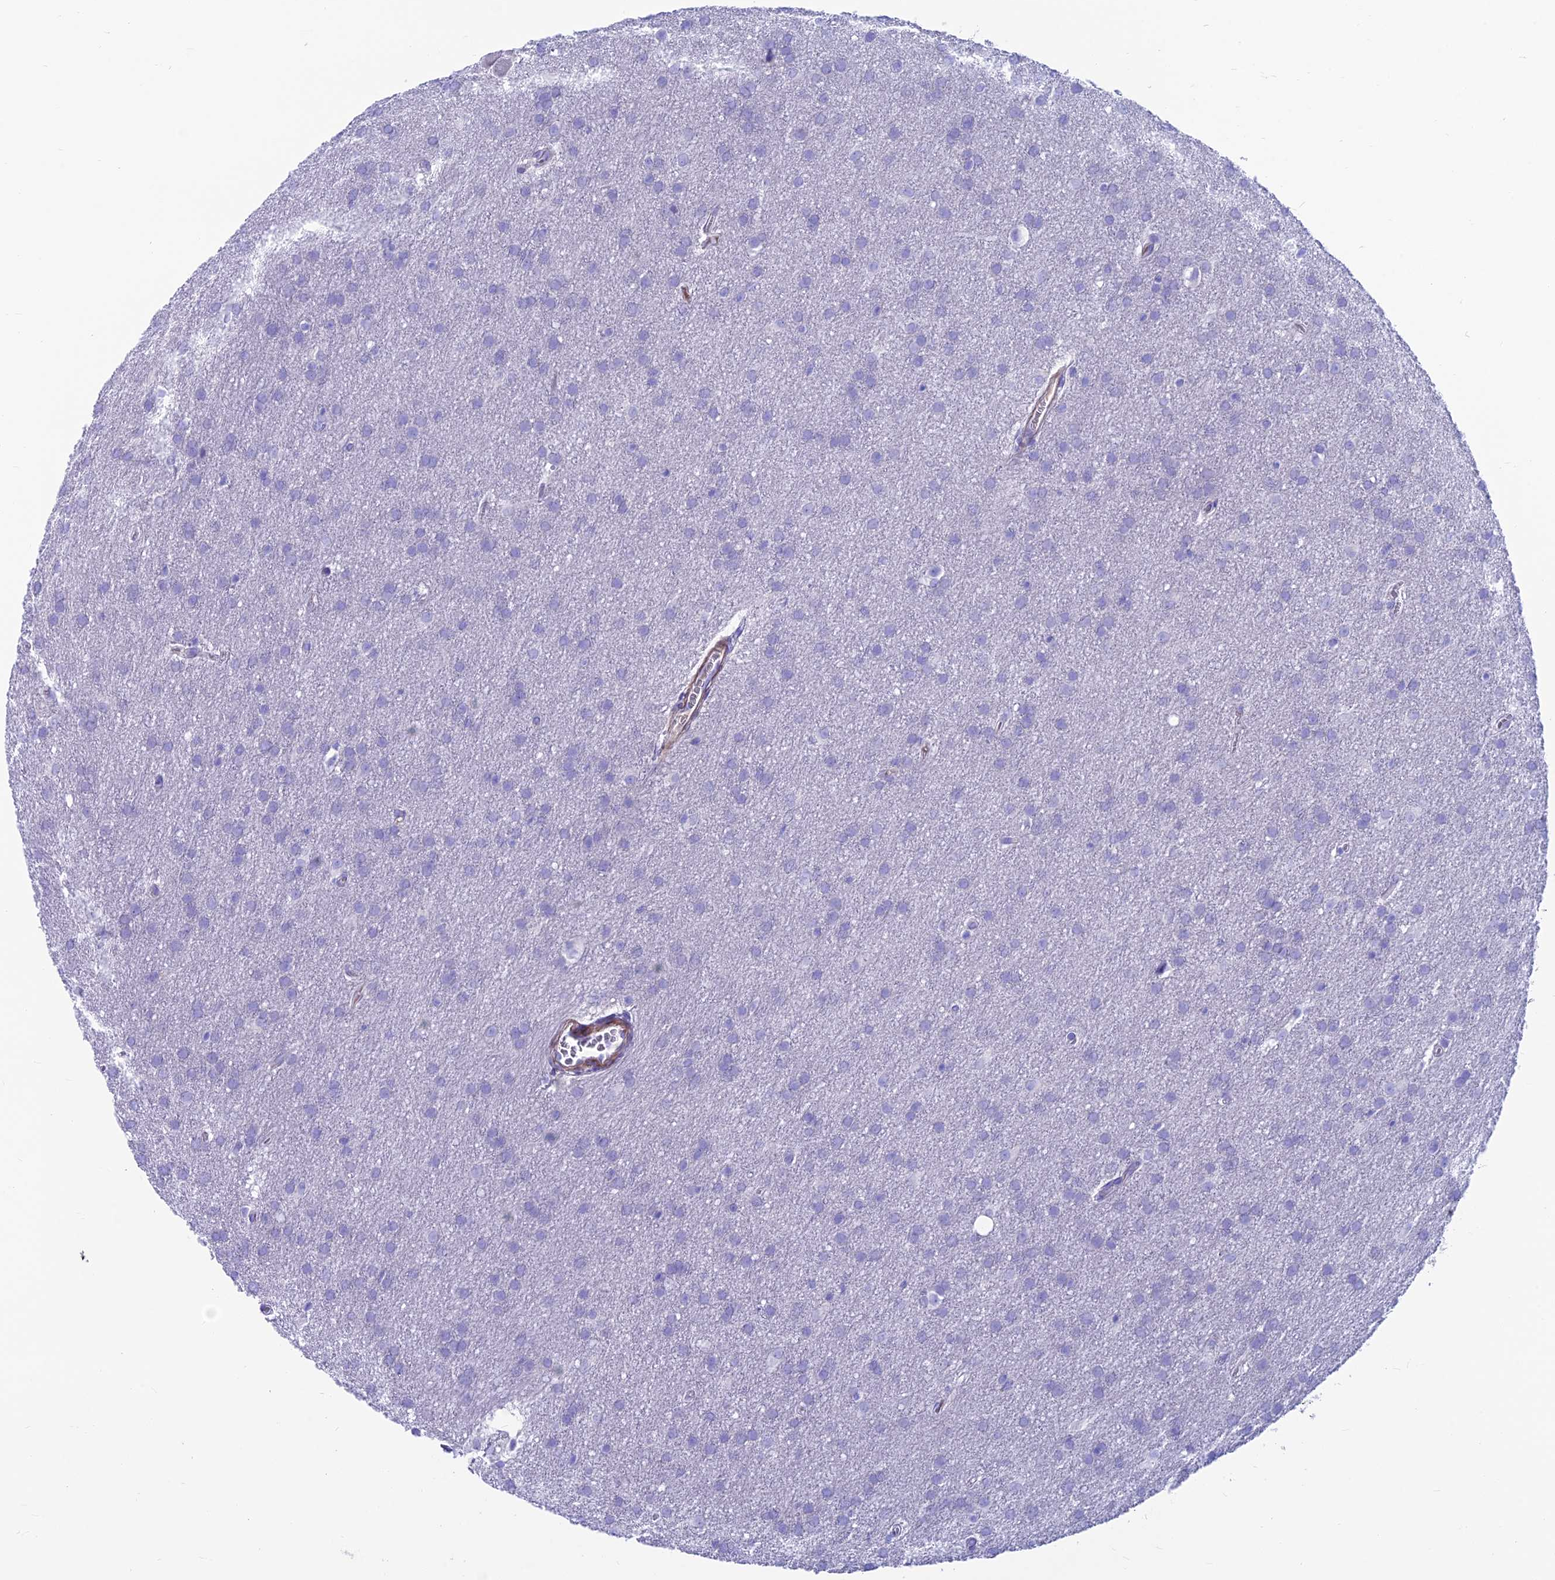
{"staining": {"intensity": "negative", "quantity": "none", "location": "none"}, "tissue": "glioma", "cell_type": "Tumor cells", "image_type": "cancer", "snomed": [{"axis": "morphology", "description": "Glioma, malignant, Low grade"}, {"axis": "topography", "description": "Brain"}], "caption": "An image of human glioma is negative for staining in tumor cells.", "gene": "GNG11", "patient": {"sex": "female", "age": 32}}